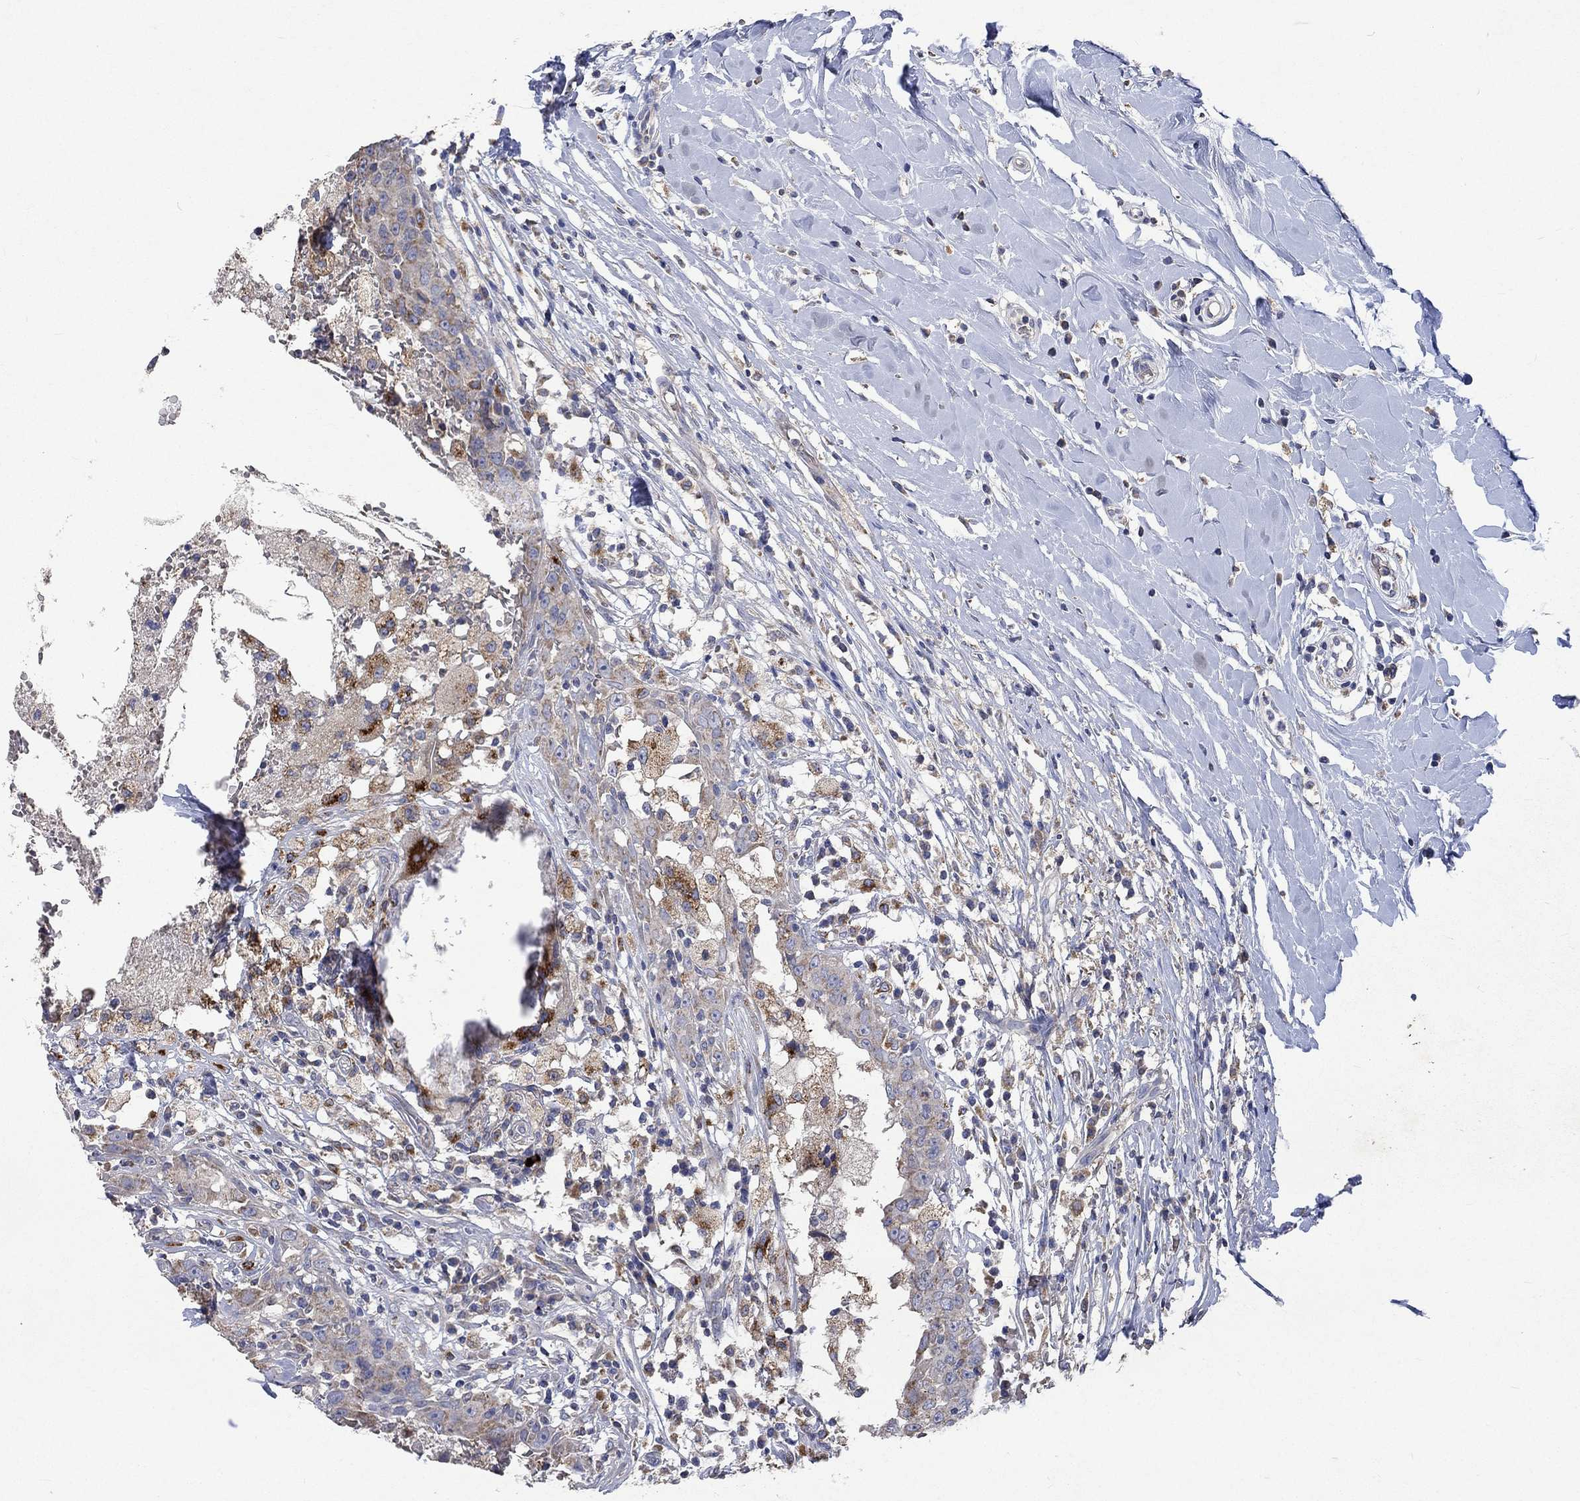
{"staining": {"intensity": "weak", "quantity": "25%-75%", "location": "cytoplasmic/membranous"}, "tissue": "breast cancer", "cell_type": "Tumor cells", "image_type": "cancer", "snomed": [{"axis": "morphology", "description": "Duct carcinoma"}, {"axis": "topography", "description": "Breast"}], "caption": "Breast cancer (infiltrating ductal carcinoma) tissue displays weak cytoplasmic/membranous expression in approximately 25%-75% of tumor cells, visualized by immunohistochemistry.", "gene": "UGT8", "patient": {"sex": "female", "age": 27}}